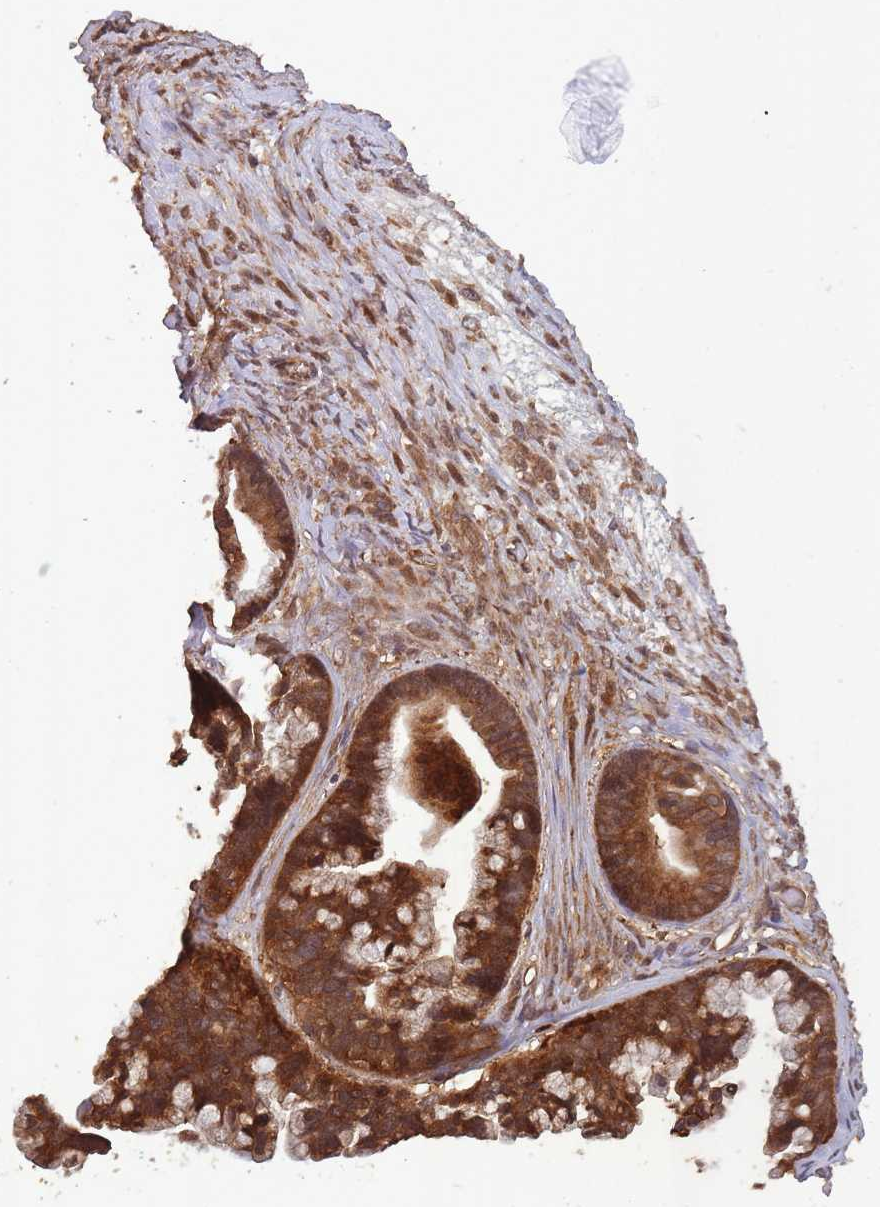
{"staining": {"intensity": "strong", "quantity": ">75%", "location": "cytoplasmic/membranous"}, "tissue": "ovarian cancer", "cell_type": "Tumor cells", "image_type": "cancer", "snomed": [{"axis": "morphology", "description": "Cystadenocarcinoma, serous, NOS"}, {"axis": "topography", "description": "Ovary"}], "caption": "Immunohistochemical staining of ovarian cancer (serous cystadenocarcinoma) displays strong cytoplasmic/membranous protein staining in approximately >75% of tumor cells. (Brightfield microscopy of DAB IHC at high magnification).", "gene": "PPP6R3", "patient": {"sex": "female", "age": 56}}